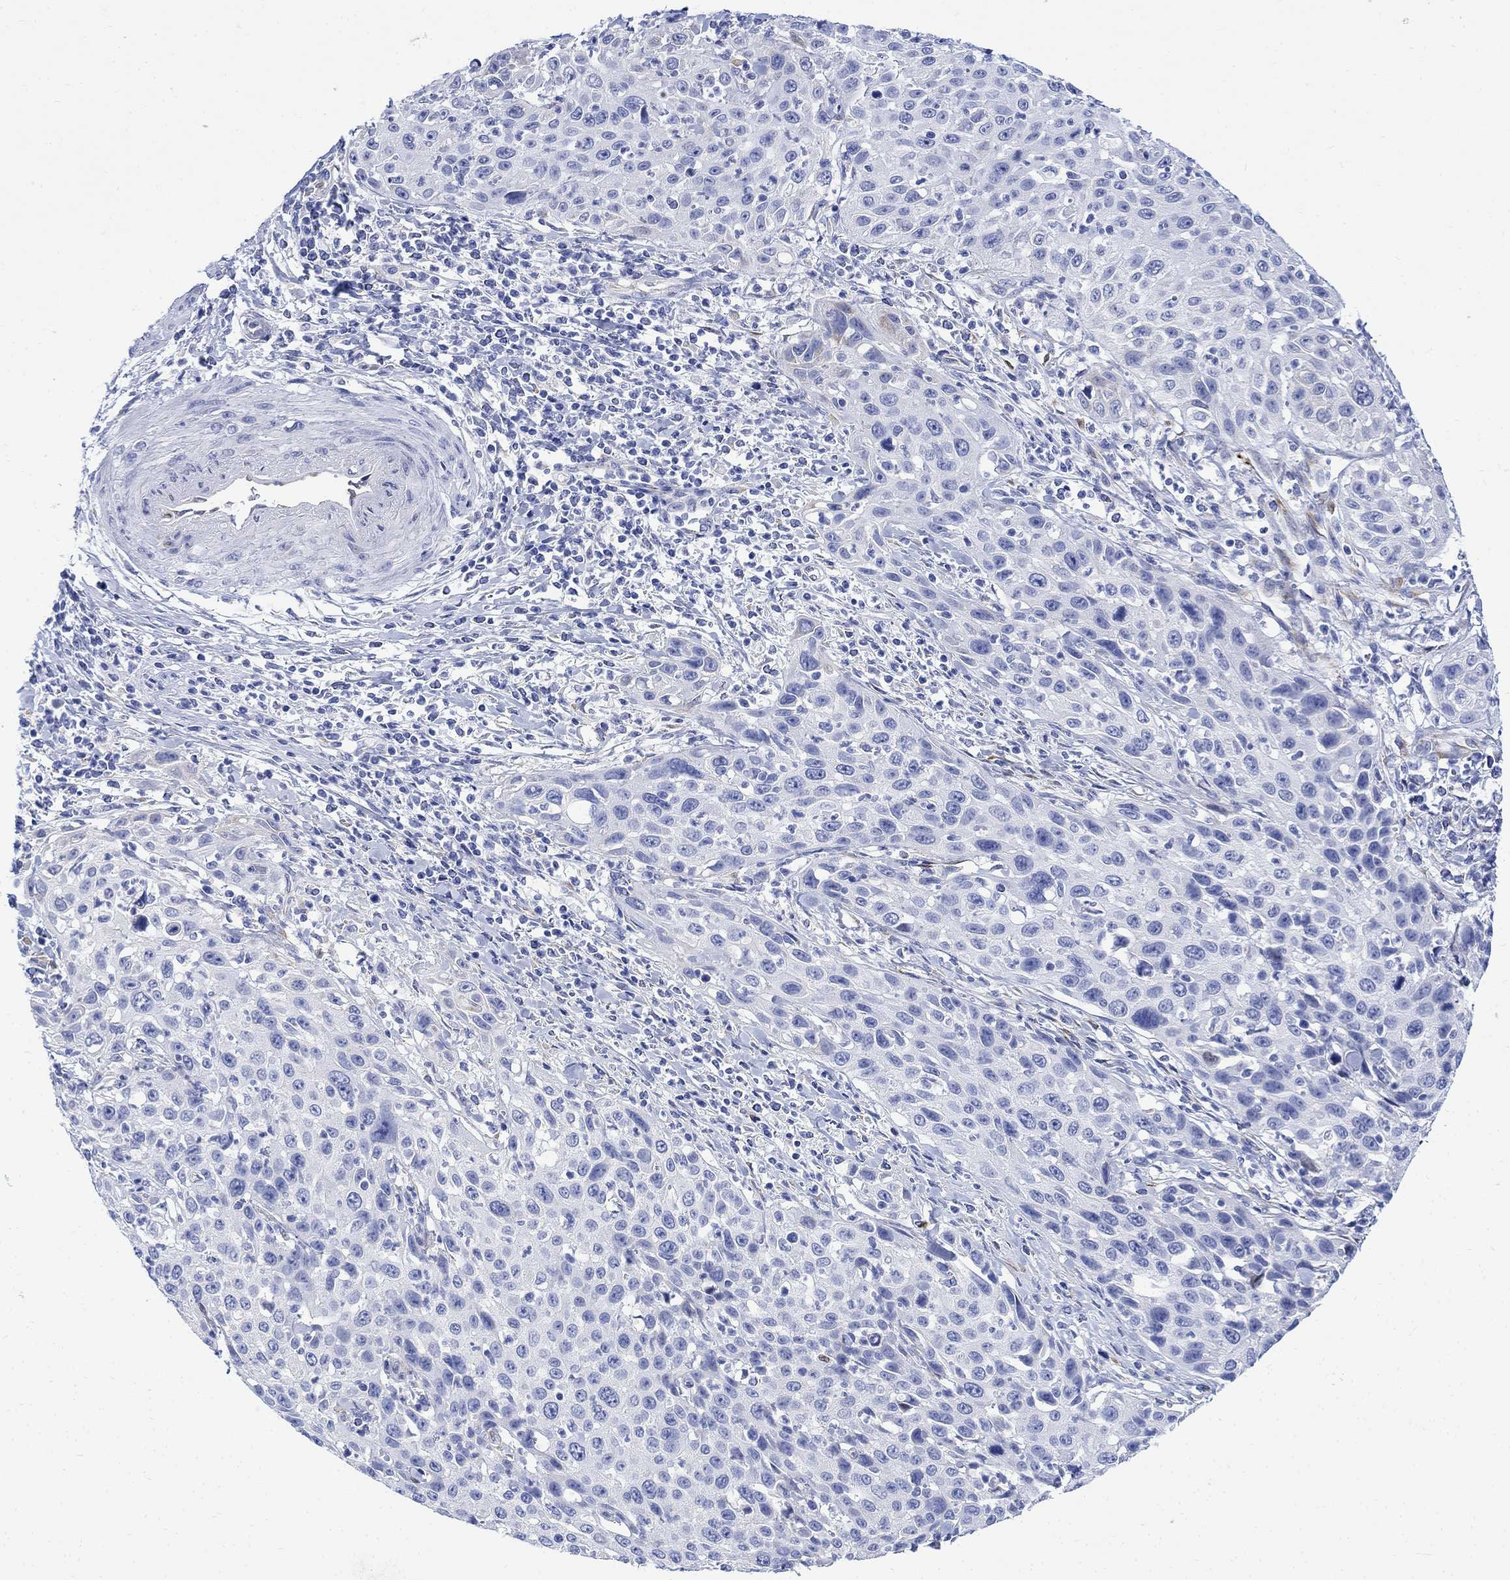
{"staining": {"intensity": "negative", "quantity": "none", "location": "none"}, "tissue": "cervical cancer", "cell_type": "Tumor cells", "image_type": "cancer", "snomed": [{"axis": "morphology", "description": "Squamous cell carcinoma, NOS"}, {"axis": "topography", "description": "Cervix"}], "caption": "This is an immunohistochemistry histopathology image of human cervical squamous cell carcinoma. There is no positivity in tumor cells.", "gene": "MYL1", "patient": {"sex": "female", "age": 26}}